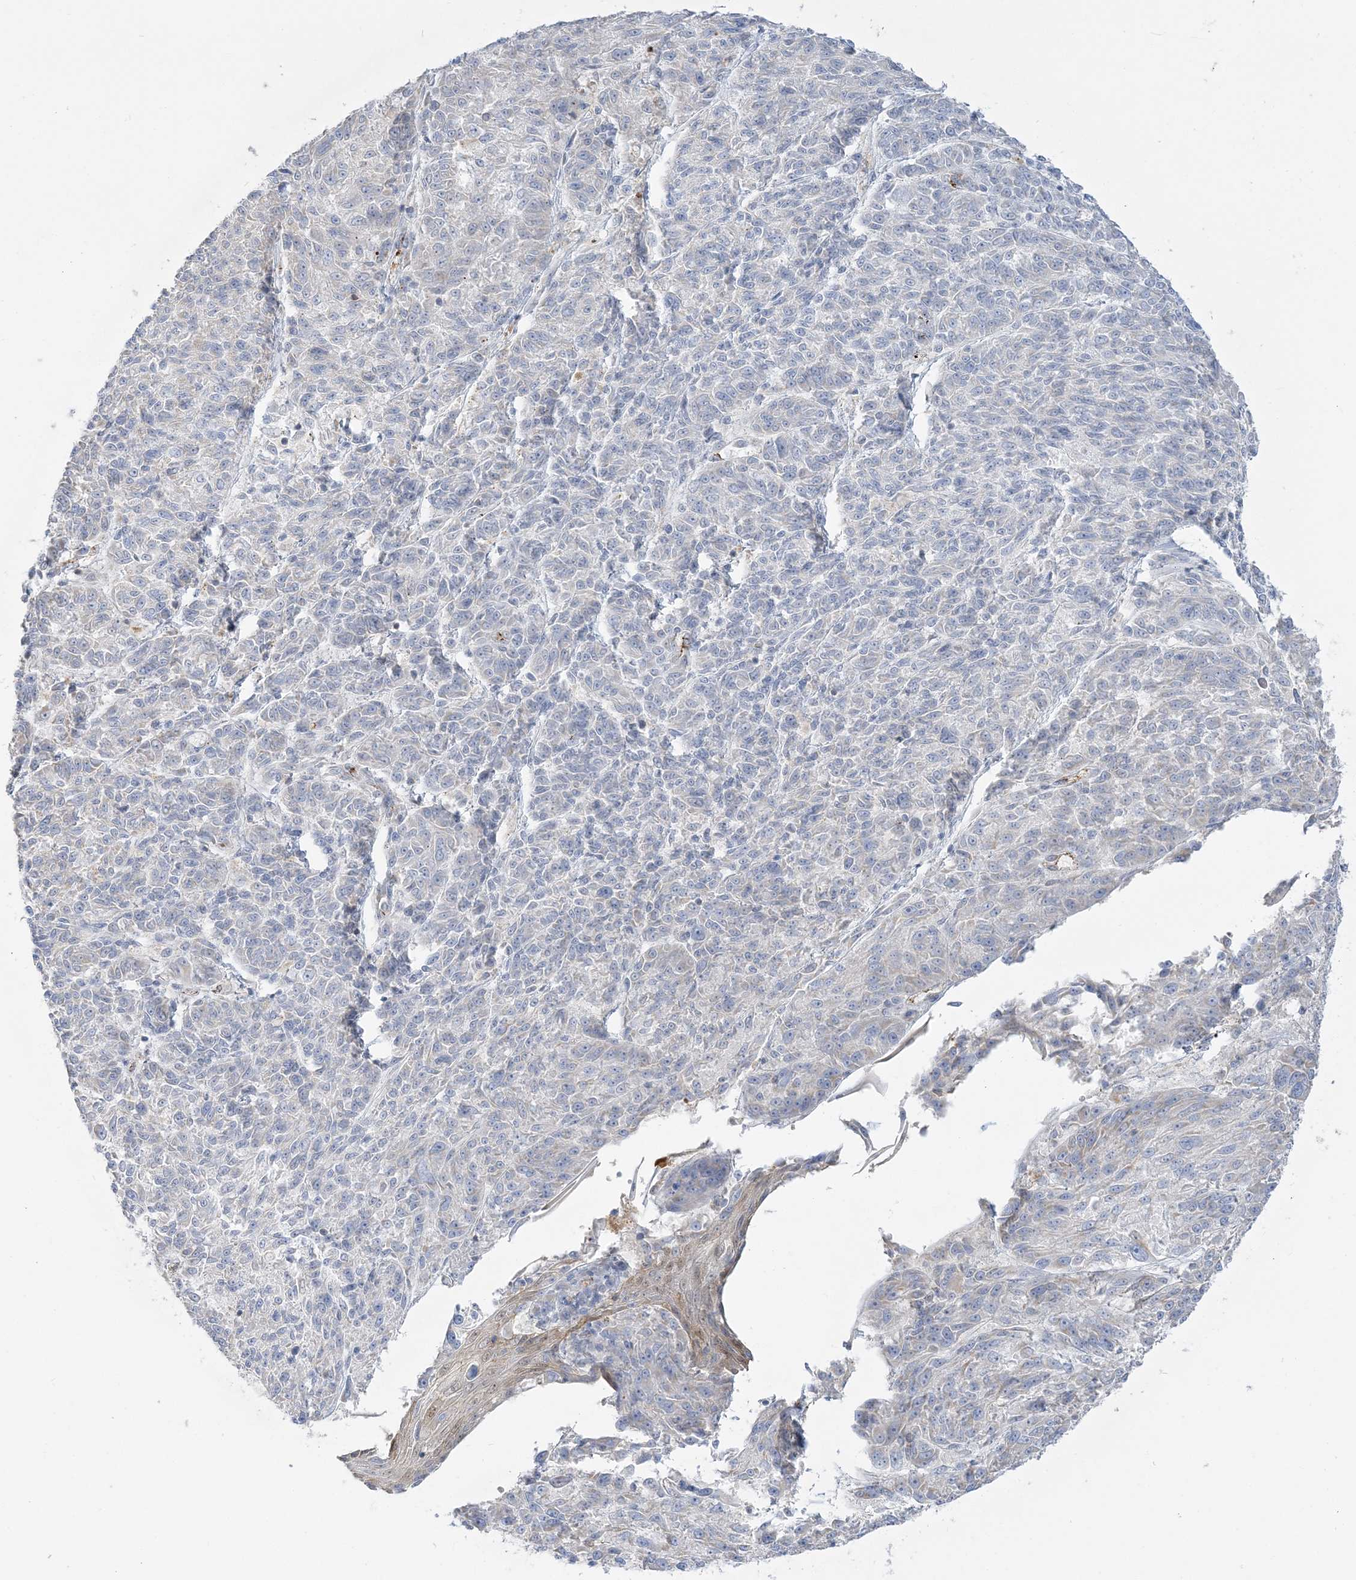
{"staining": {"intensity": "negative", "quantity": "none", "location": "none"}, "tissue": "melanoma", "cell_type": "Tumor cells", "image_type": "cancer", "snomed": [{"axis": "morphology", "description": "Malignant melanoma, NOS"}, {"axis": "topography", "description": "Skin"}], "caption": "The immunohistochemistry (IHC) image has no significant positivity in tumor cells of melanoma tissue.", "gene": "INPP1", "patient": {"sex": "male", "age": 53}}